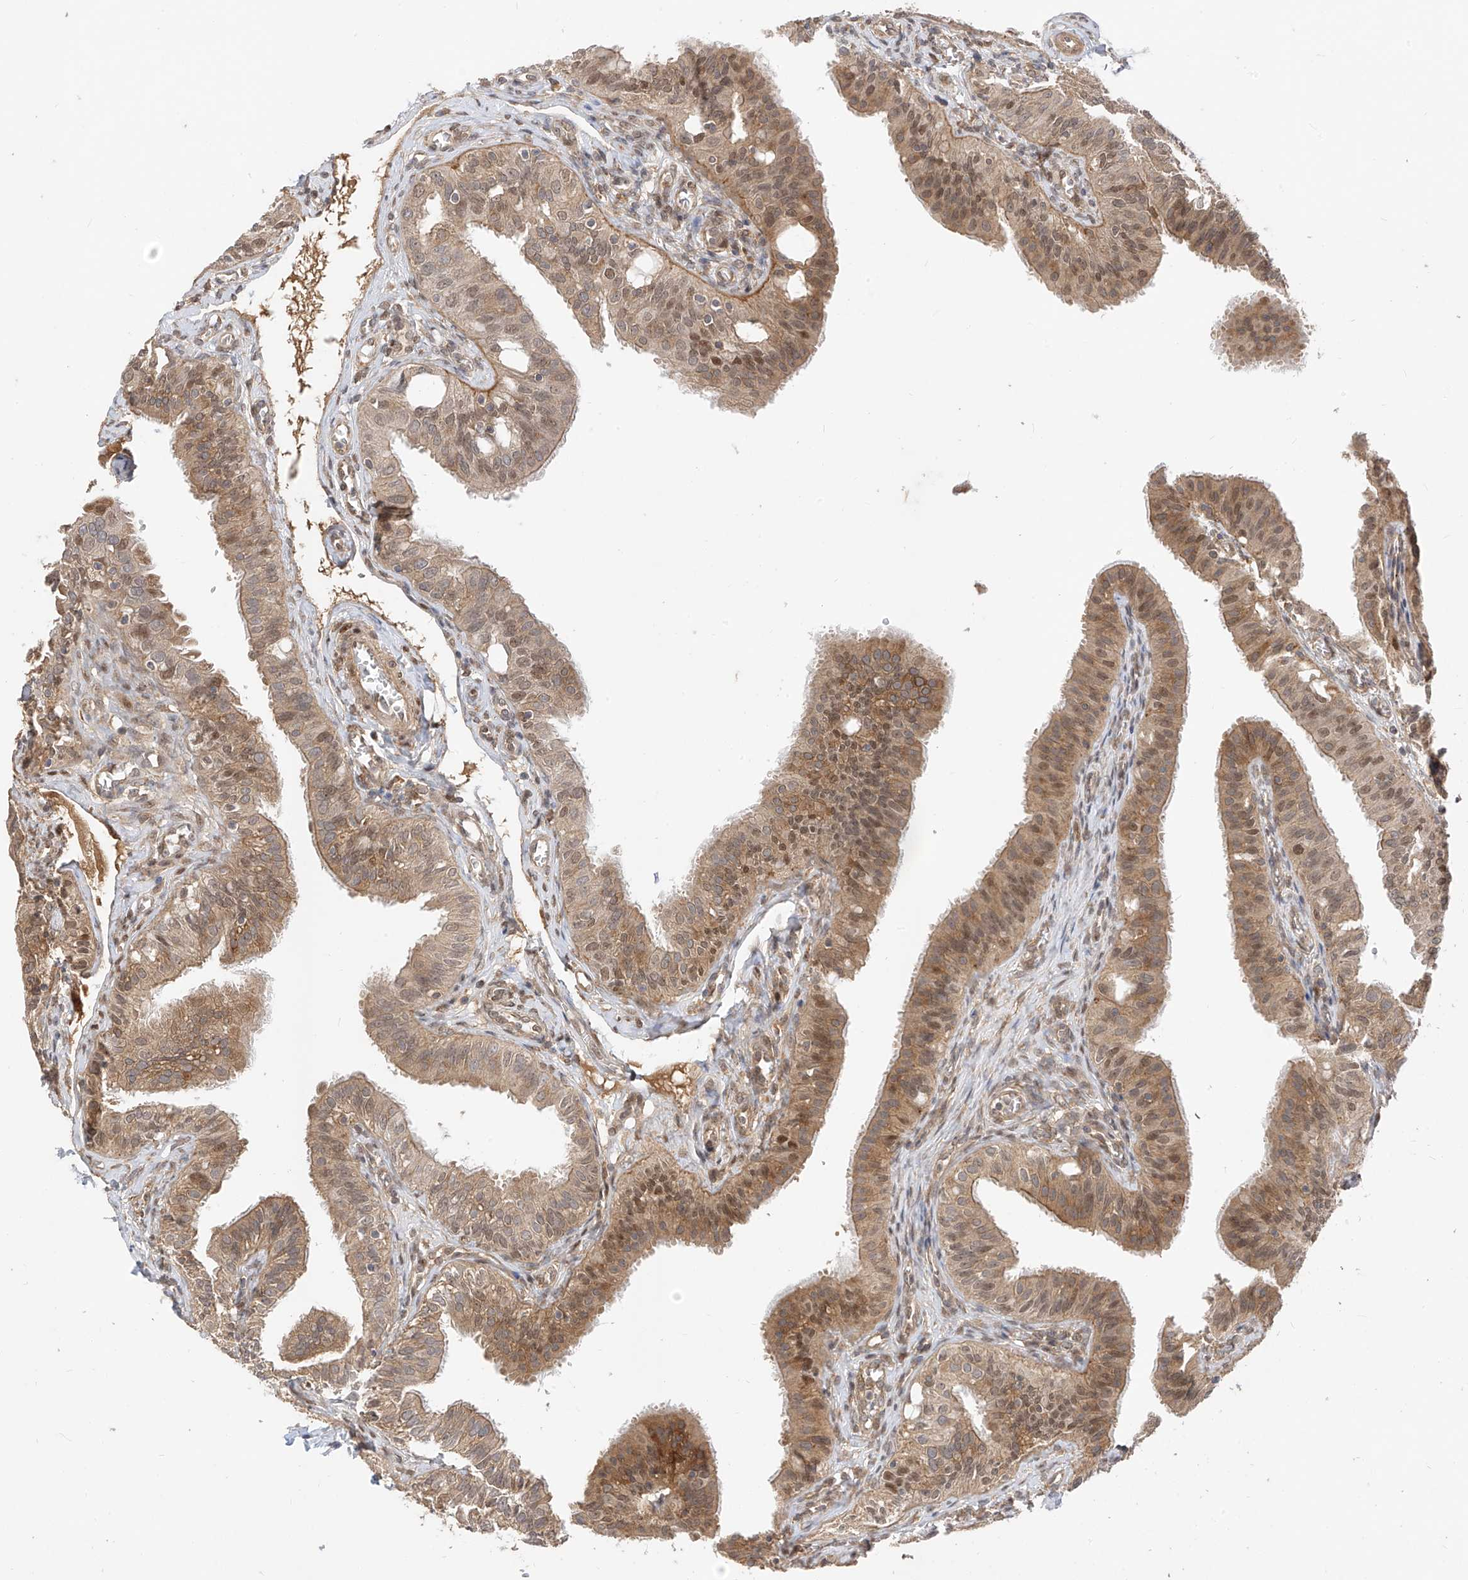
{"staining": {"intensity": "moderate", "quantity": "25%-75%", "location": "cytoplasmic/membranous,nuclear"}, "tissue": "fallopian tube", "cell_type": "Glandular cells", "image_type": "normal", "snomed": [{"axis": "morphology", "description": "Normal tissue, NOS"}, {"axis": "topography", "description": "Fallopian tube"}, {"axis": "topography", "description": "Ovary"}], "caption": "A brown stain labels moderate cytoplasmic/membranous,nuclear staining of a protein in glandular cells of benign human fallopian tube. (Stains: DAB (3,3'-diaminobenzidine) in brown, nuclei in blue, Microscopy: brightfield microscopy at high magnification).", "gene": "MRTFA", "patient": {"sex": "female", "age": 42}}